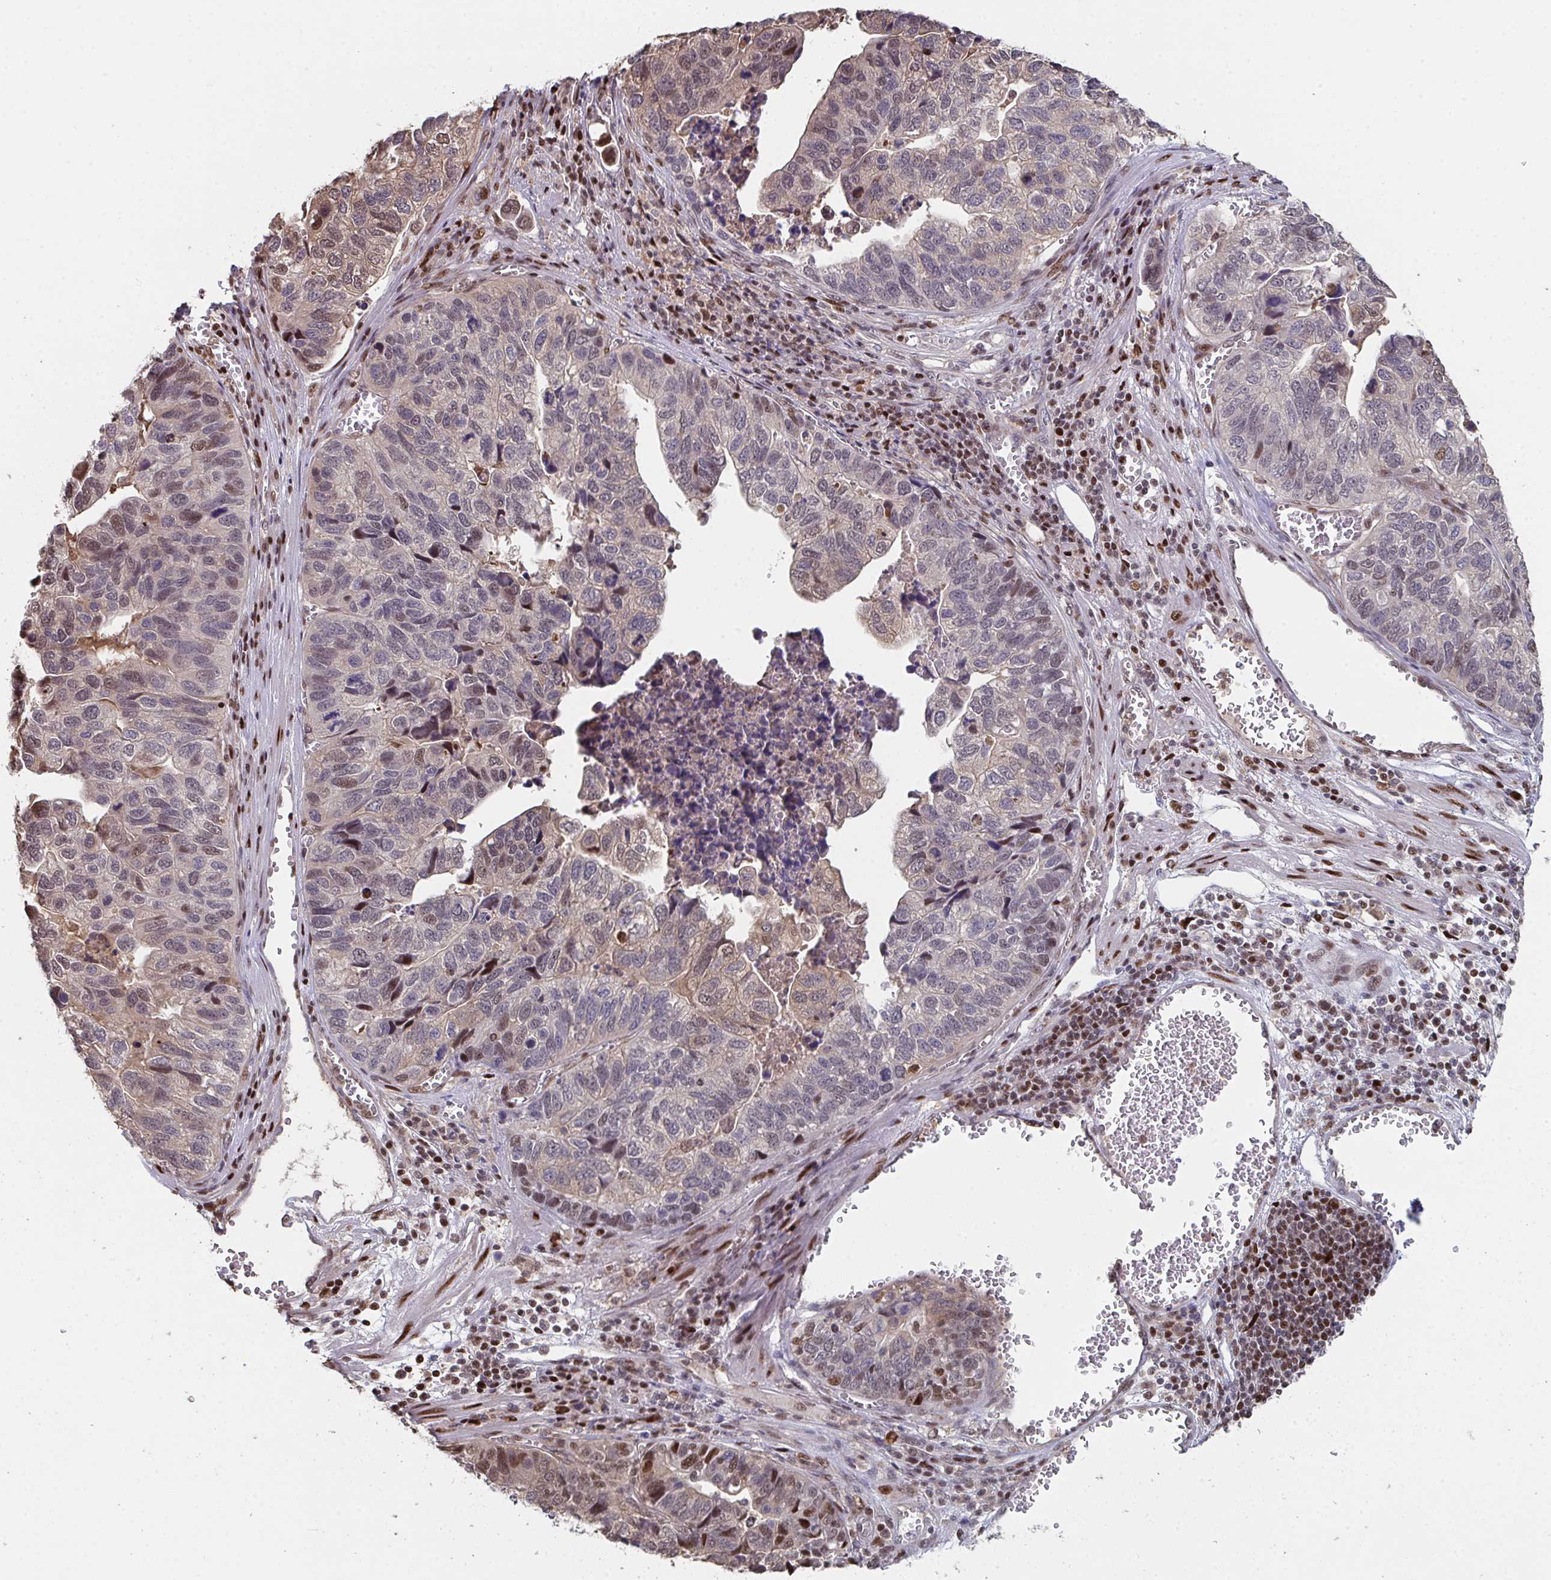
{"staining": {"intensity": "weak", "quantity": "25%-75%", "location": "nuclear"}, "tissue": "stomach cancer", "cell_type": "Tumor cells", "image_type": "cancer", "snomed": [{"axis": "morphology", "description": "Adenocarcinoma, NOS"}, {"axis": "topography", "description": "Stomach, upper"}], "caption": "There is low levels of weak nuclear staining in tumor cells of stomach adenocarcinoma, as demonstrated by immunohistochemical staining (brown color).", "gene": "ACD", "patient": {"sex": "female", "age": 67}}